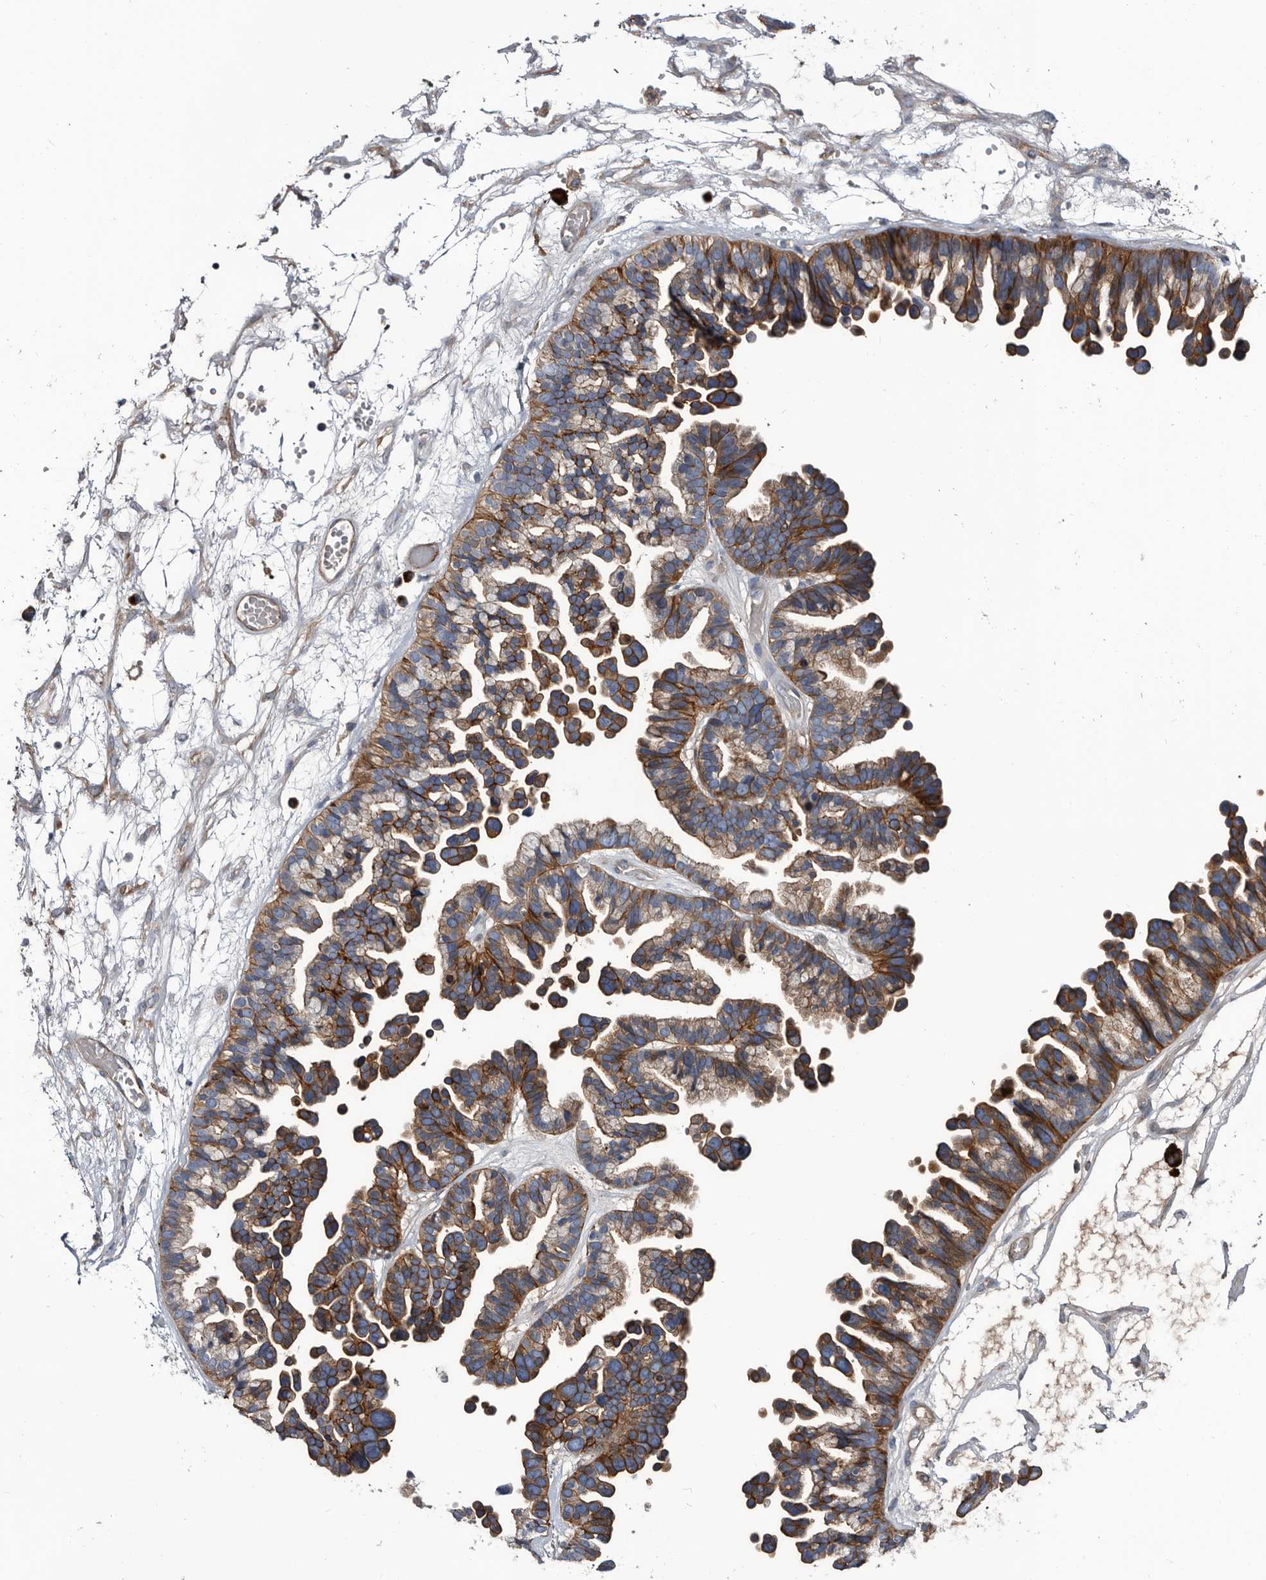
{"staining": {"intensity": "strong", "quantity": ">75%", "location": "cytoplasmic/membranous"}, "tissue": "ovarian cancer", "cell_type": "Tumor cells", "image_type": "cancer", "snomed": [{"axis": "morphology", "description": "Cystadenocarcinoma, serous, NOS"}, {"axis": "topography", "description": "Ovary"}], "caption": "This photomicrograph exhibits ovarian serous cystadenocarcinoma stained with immunohistochemistry to label a protein in brown. The cytoplasmic/membranous of tumor cells show strong positivity for the protein. Nuclei are counter-stained blue.", "gene": "TSPAN17", "patient": {"sex": "female", "age": 56}}